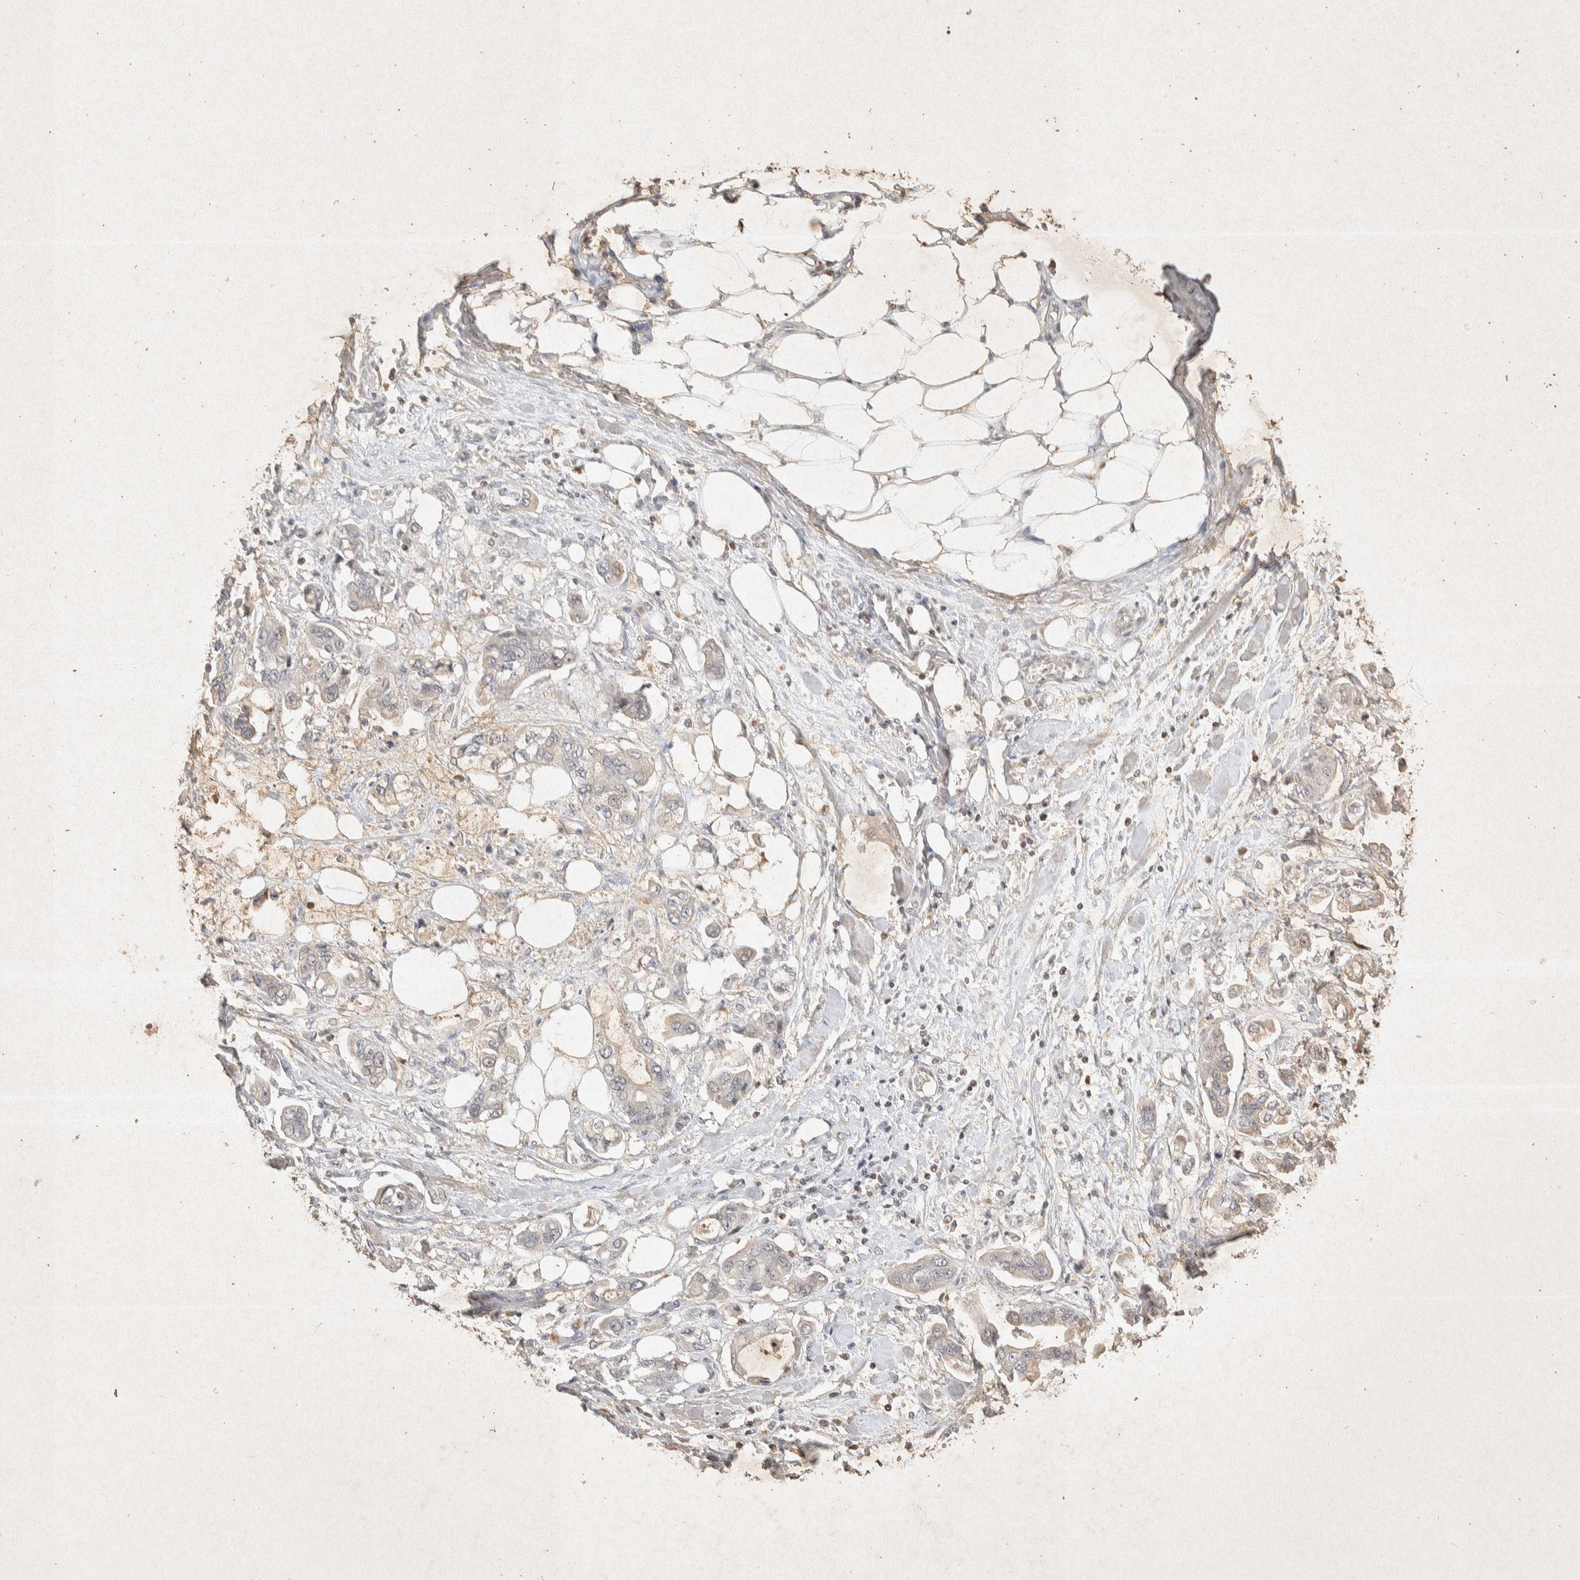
{"staining": {"intensity": "weak", "quantity": "<25%", "location": "cytoplasmic/membranous"}, "tissue": "stomach cancer", "cell_type": "Tumor cells", "image_type": "cancer", "snomed": [{"axis": "morphology", "description": "Adenocarcinoma, NOS"}, {"axis": "topography", "description": "Stomach"}], "caption": "Stomach cancer (adenocarcinoma) was stained to show a protein in brown. There is no significant expression in tumor cells.", "gene": "RAC2", "patient": {"sex": "male", "age": 62}}